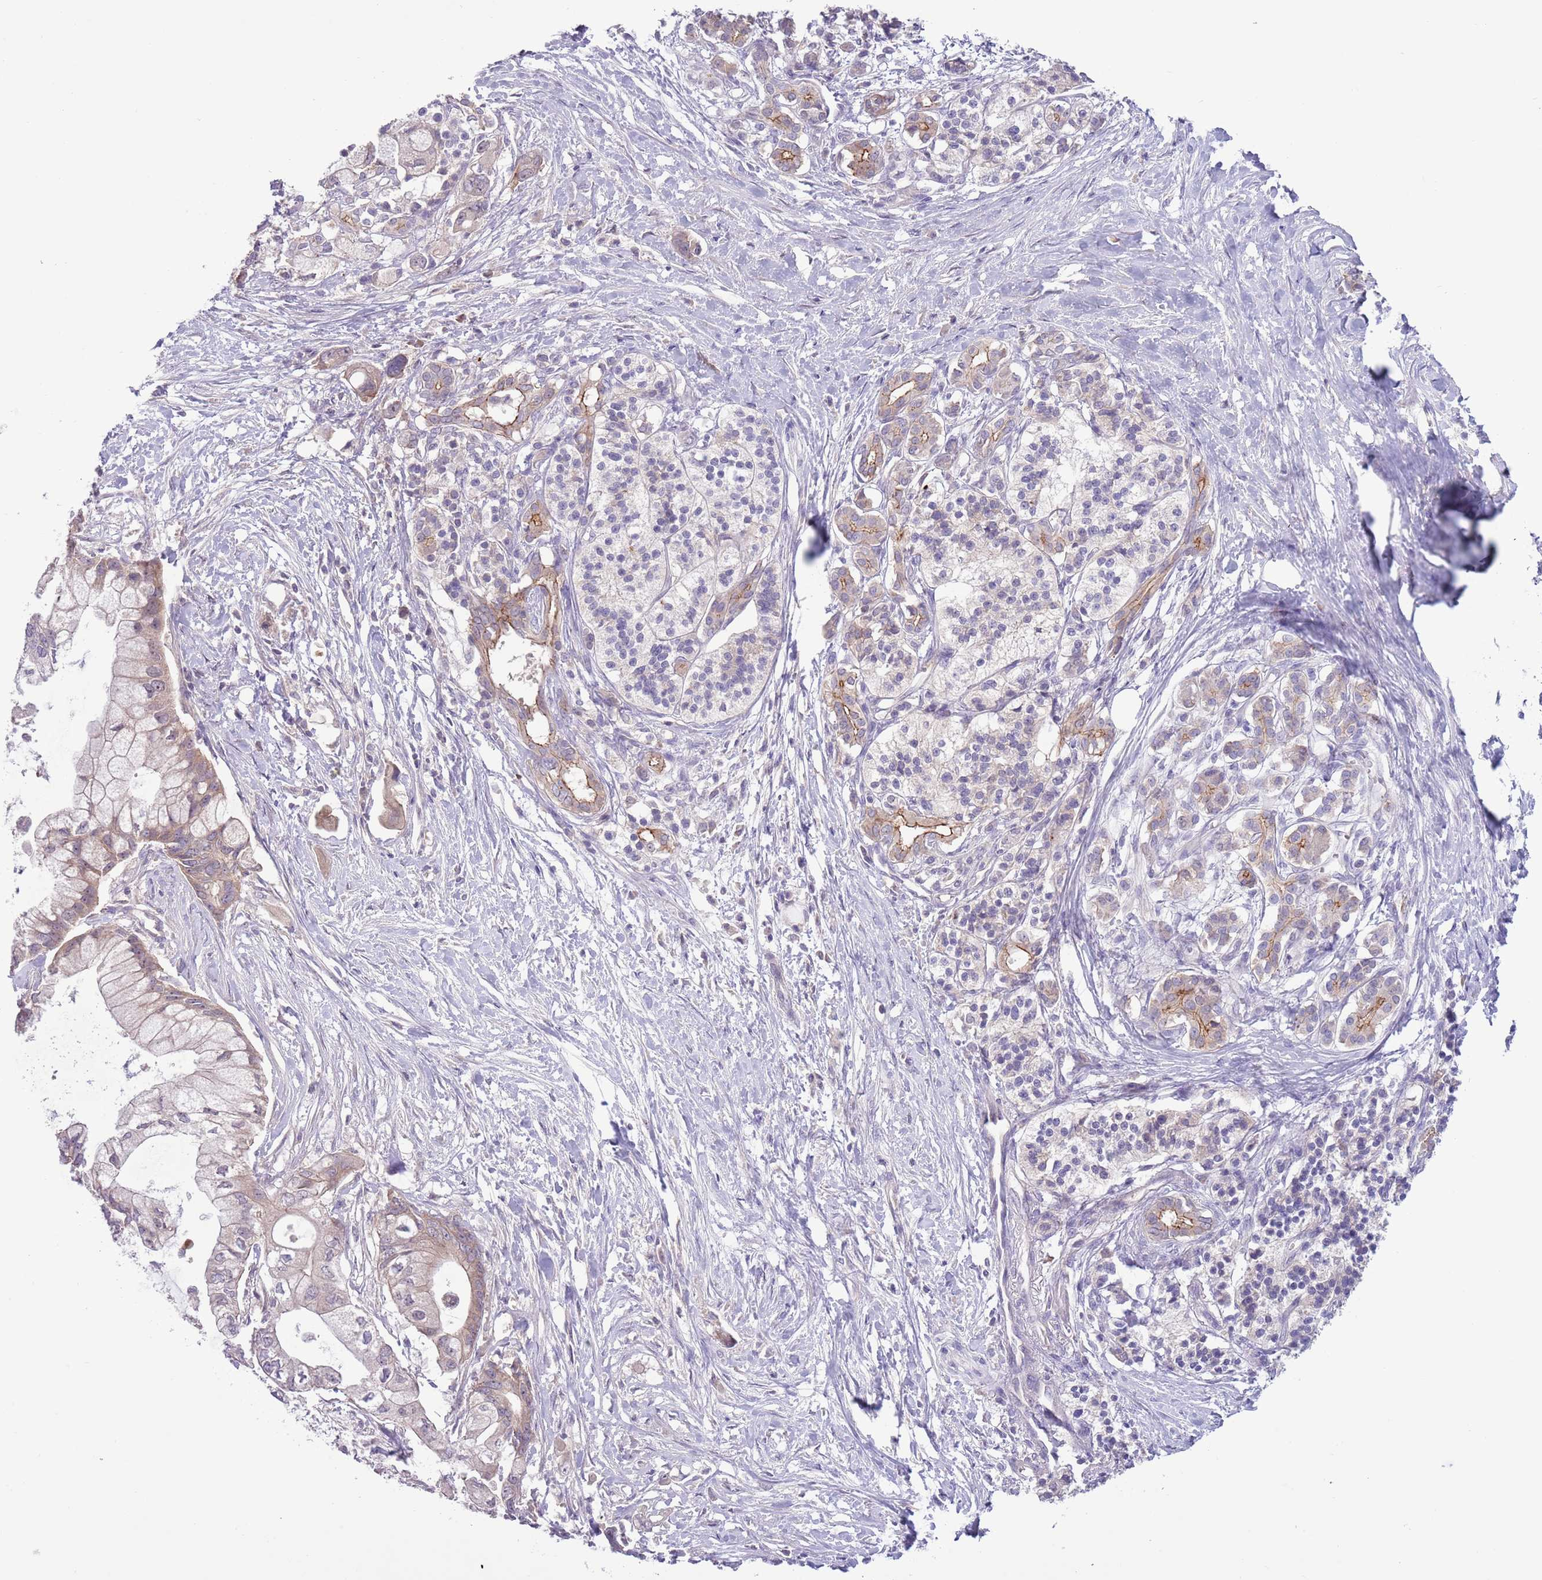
{"staining": {"intensity": "weak", "quantity": "<25%", "location": "cytoplasmic/membranous"}, "tissue": "pancreatic cancer", "cell_type": "Tumor cells", "image_type": "cancer", "snomed": [{"axis": "morphology", "description": "Adenocarcinoma, NOS"}, {"axis": "topography", "description": "Pancreas"}], "caption": "Immunohistochemical staining of human adenocarcinoma (pancreatic) reveals no significant expression in tumor cells.", "gene": "SHROOM3", "patient": {"sex": "male", "age": 68}}